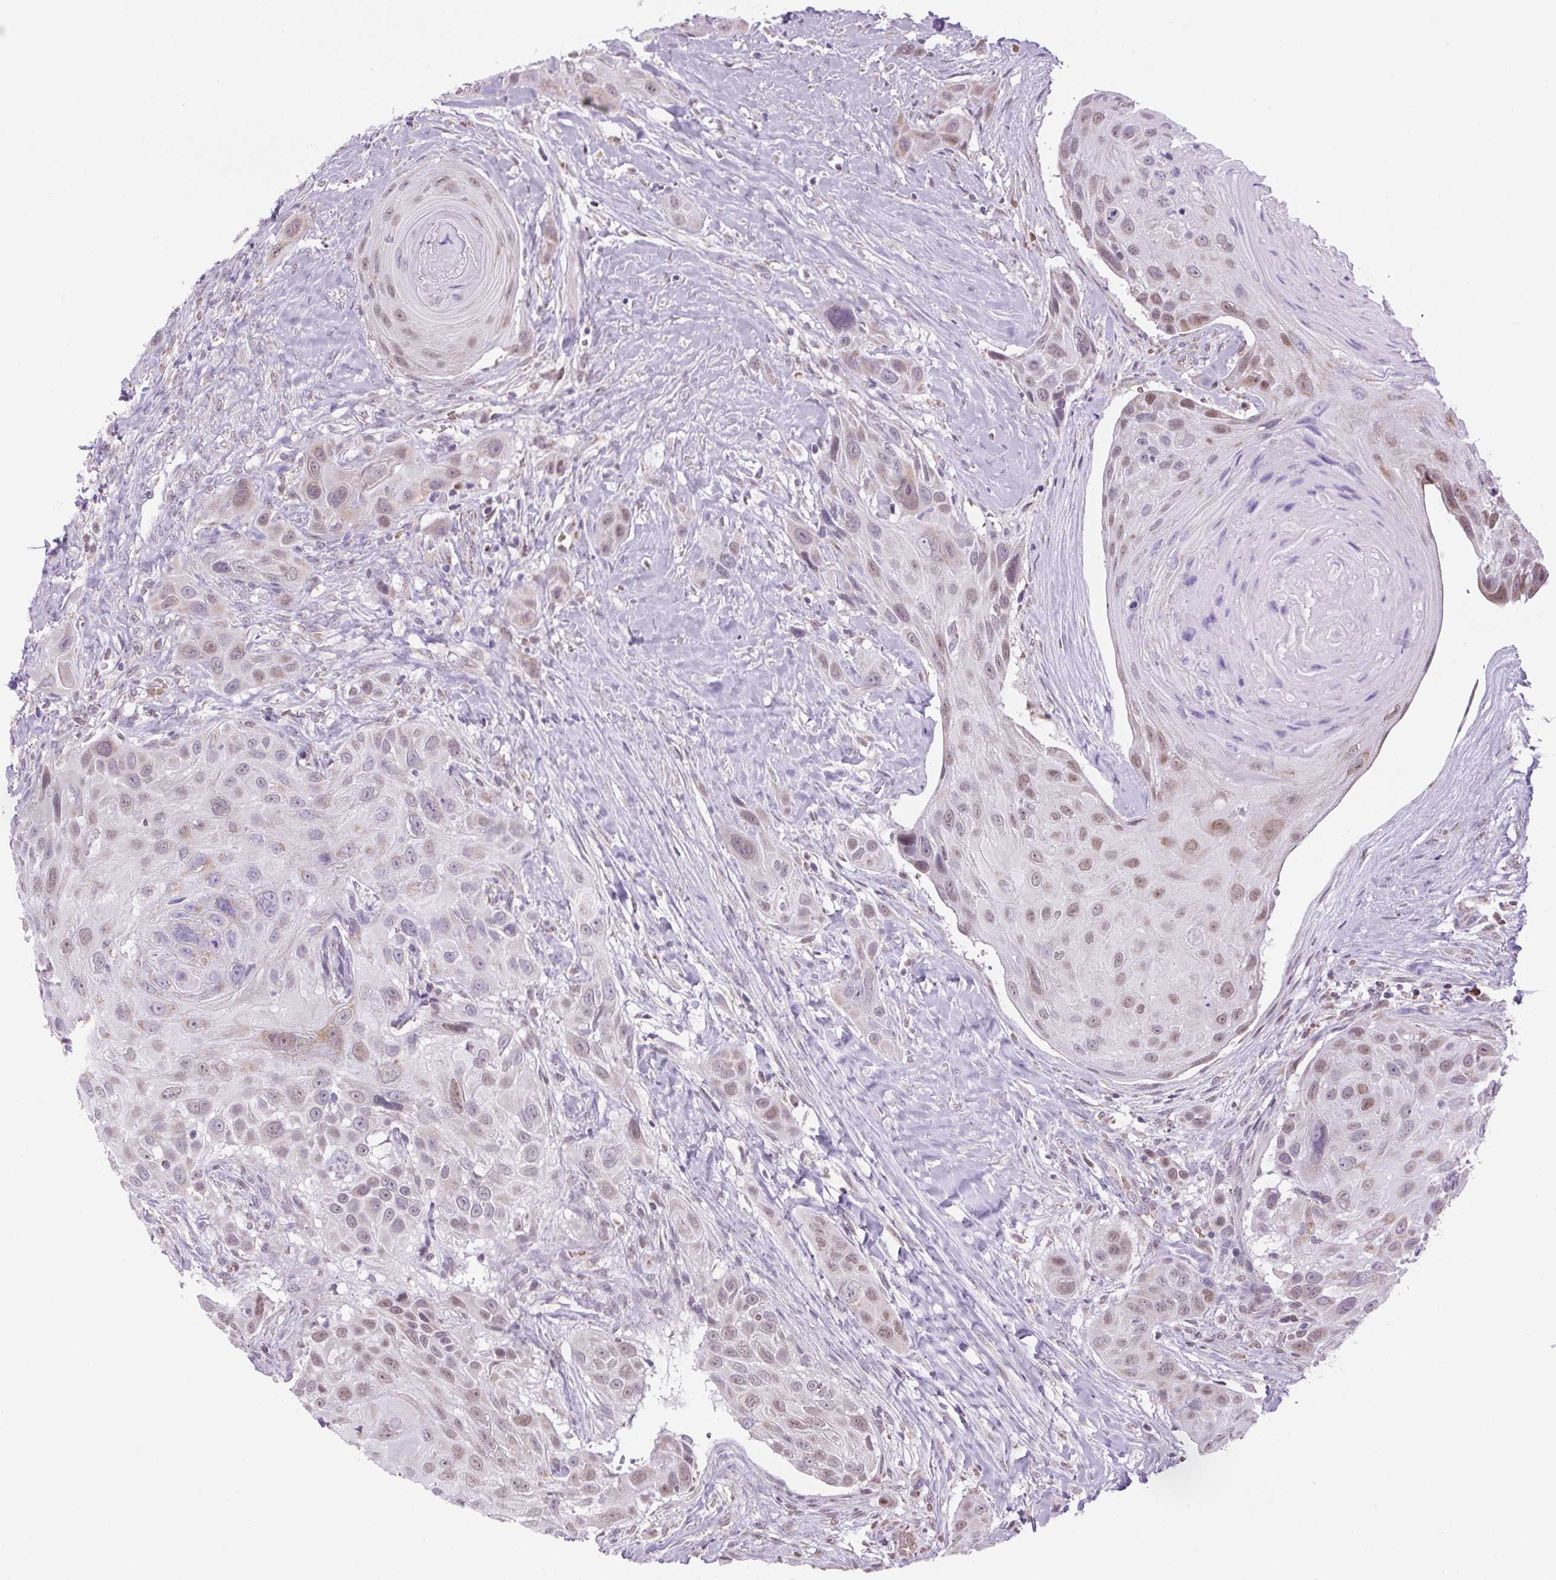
{"staining": {"intensity": "weak", "quantity": "25%-75%", "location": "nuclear"}, "tissue": "head and neck cancer", "cell_type": "Tumor cells", "image_type": "cancer", "snomed": [{"axis": "morphology", "description": "Squamous cell carcinoma, NOS"}, {"axis": "topography", "description": "Head-Neck"}], "caption": "Head and neck cancer tissue displays weak nuclear expression in about 25%-75% of tumor cells Nuclei are stained in blue.", "gene": "SCO2", "patient": {"sex": "male", "age": 81}}